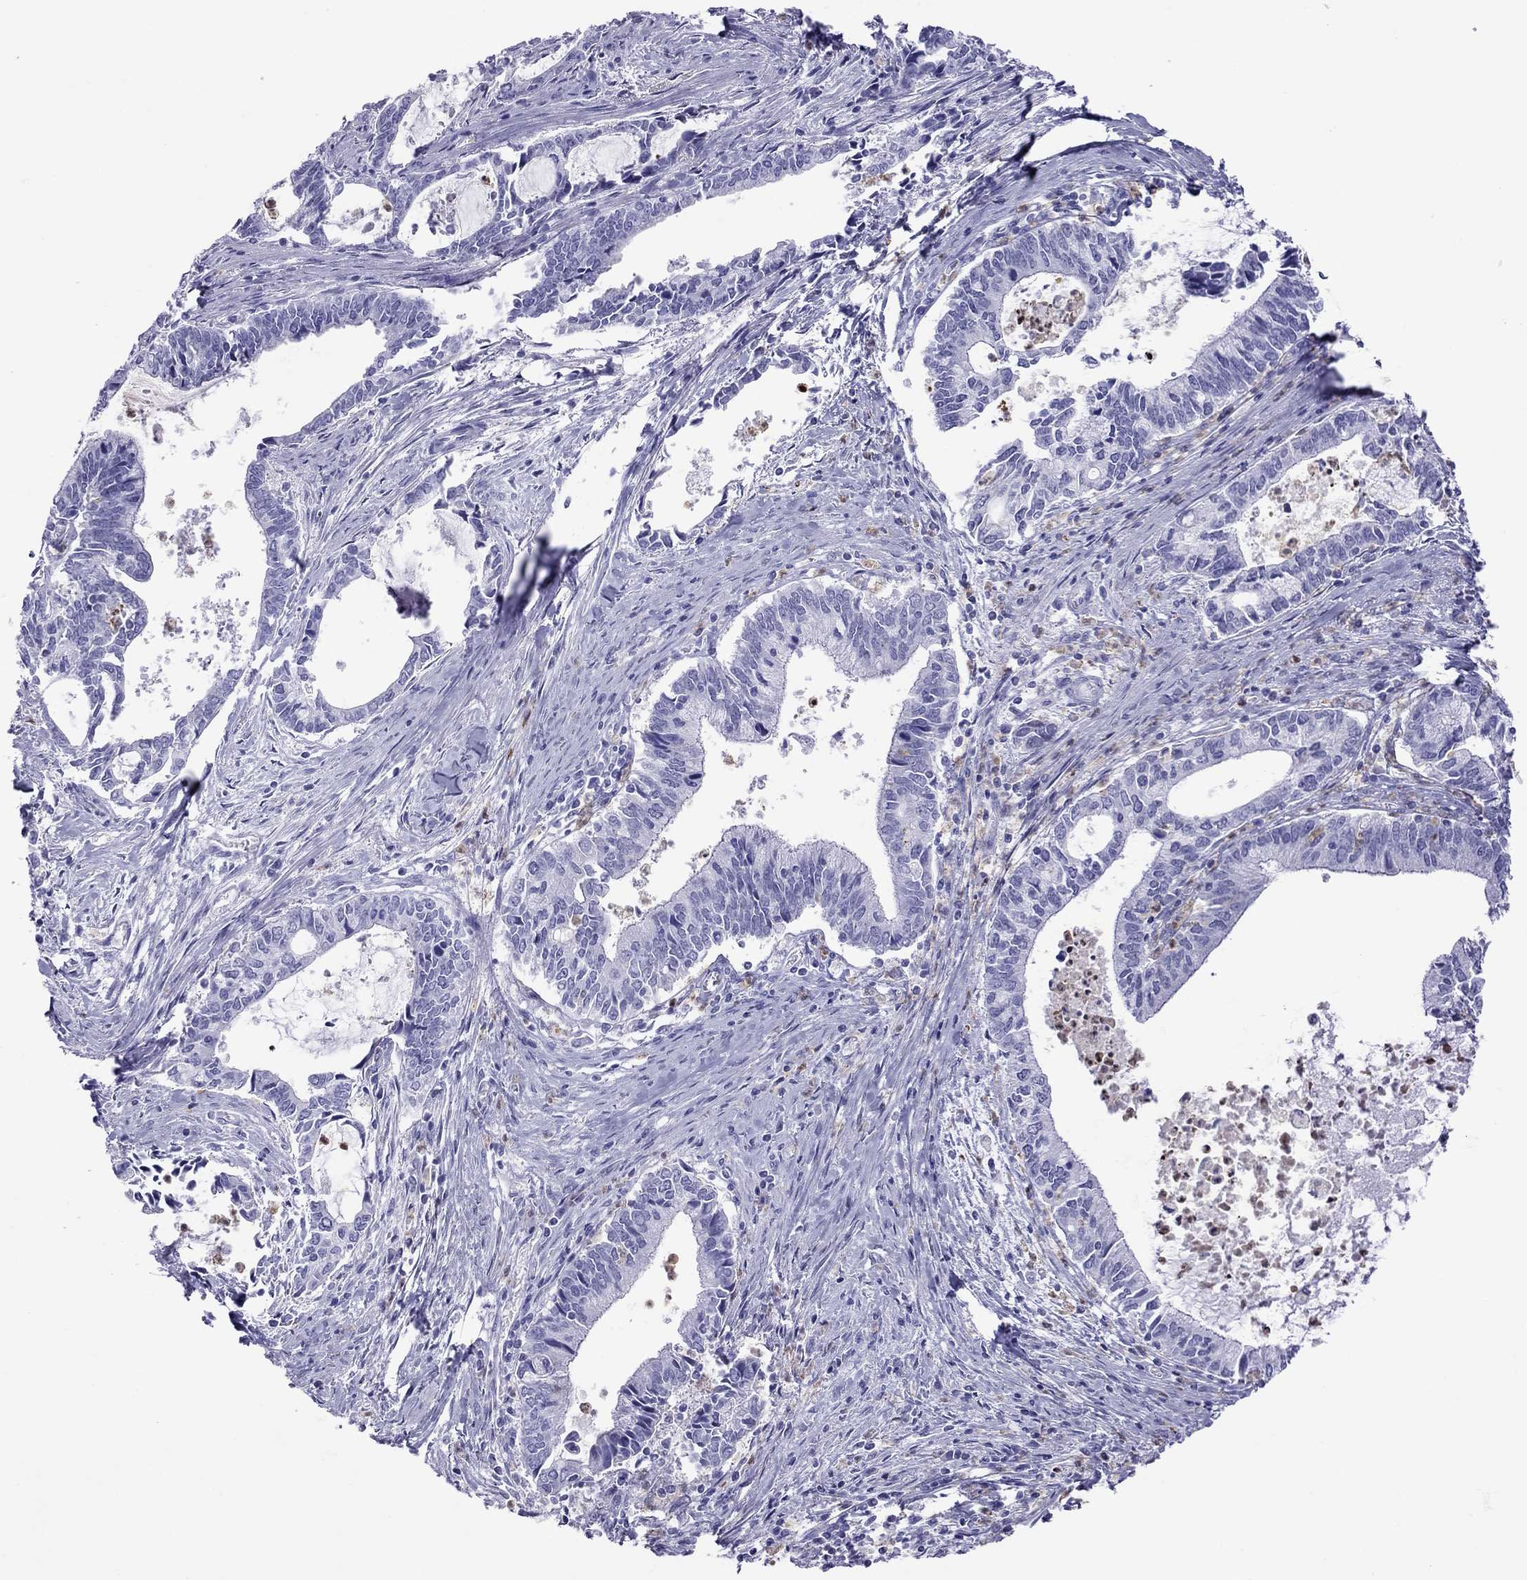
{"staining": {"intensity": "negative", "quantity": "none", "location": "none"}, "tissue": "cervical cancer", "cell_type": "Tumor cells", "image_type": "cancer", "snomed": [{"axis": "morphology", "description": "Adenocarcinoma, NOS"}, {"axis": "topography", "description": "Cervix"}], "caption": "Tumor cells show no significant protein expression in cervical cancer (adenocarcinoma).", "gene": "SLAMF1", "patient": {"sex": "female", "age": 42}}